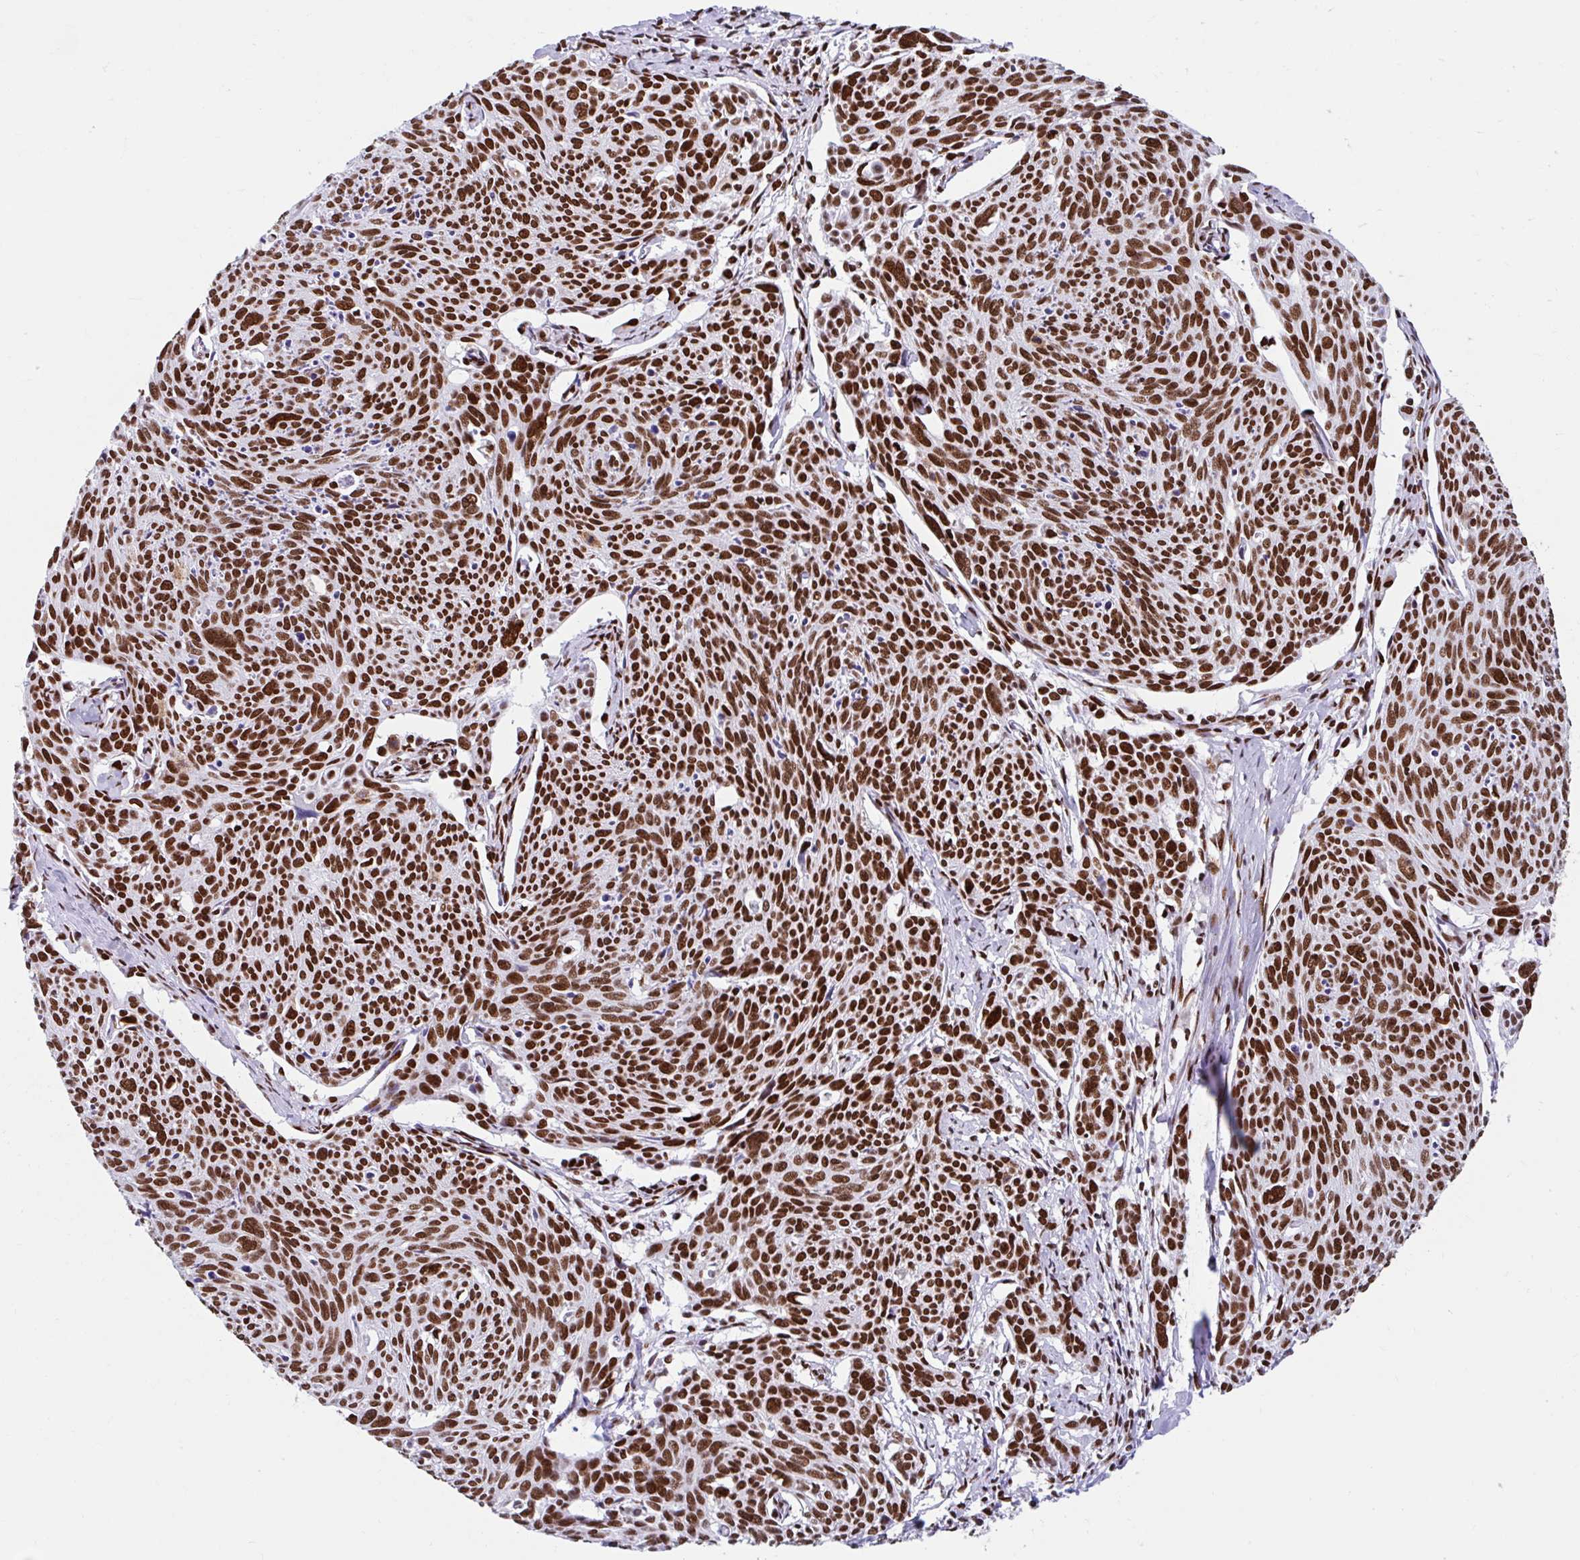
{"staining": {"intensity": "strong", "quantity": ">75%", "location": "nuclear"}, "tissue": "cervical cancer", "cell_type": "Tumor cells", "image_type": "cancer", "snomed": [{"axis": "morphology", "description": "Squamous cell carcinoma, NOS"}, {"axis": "topography", "description": "Cervix"}], "caption": "This image reveals IHC staining of human squamous cell carcinoma (cervical), with high strong nuclear expression in approximately >75% of tumor cells.", "gene": "KHDRBS1", "patient": {"sex": "female", "age": 49}}